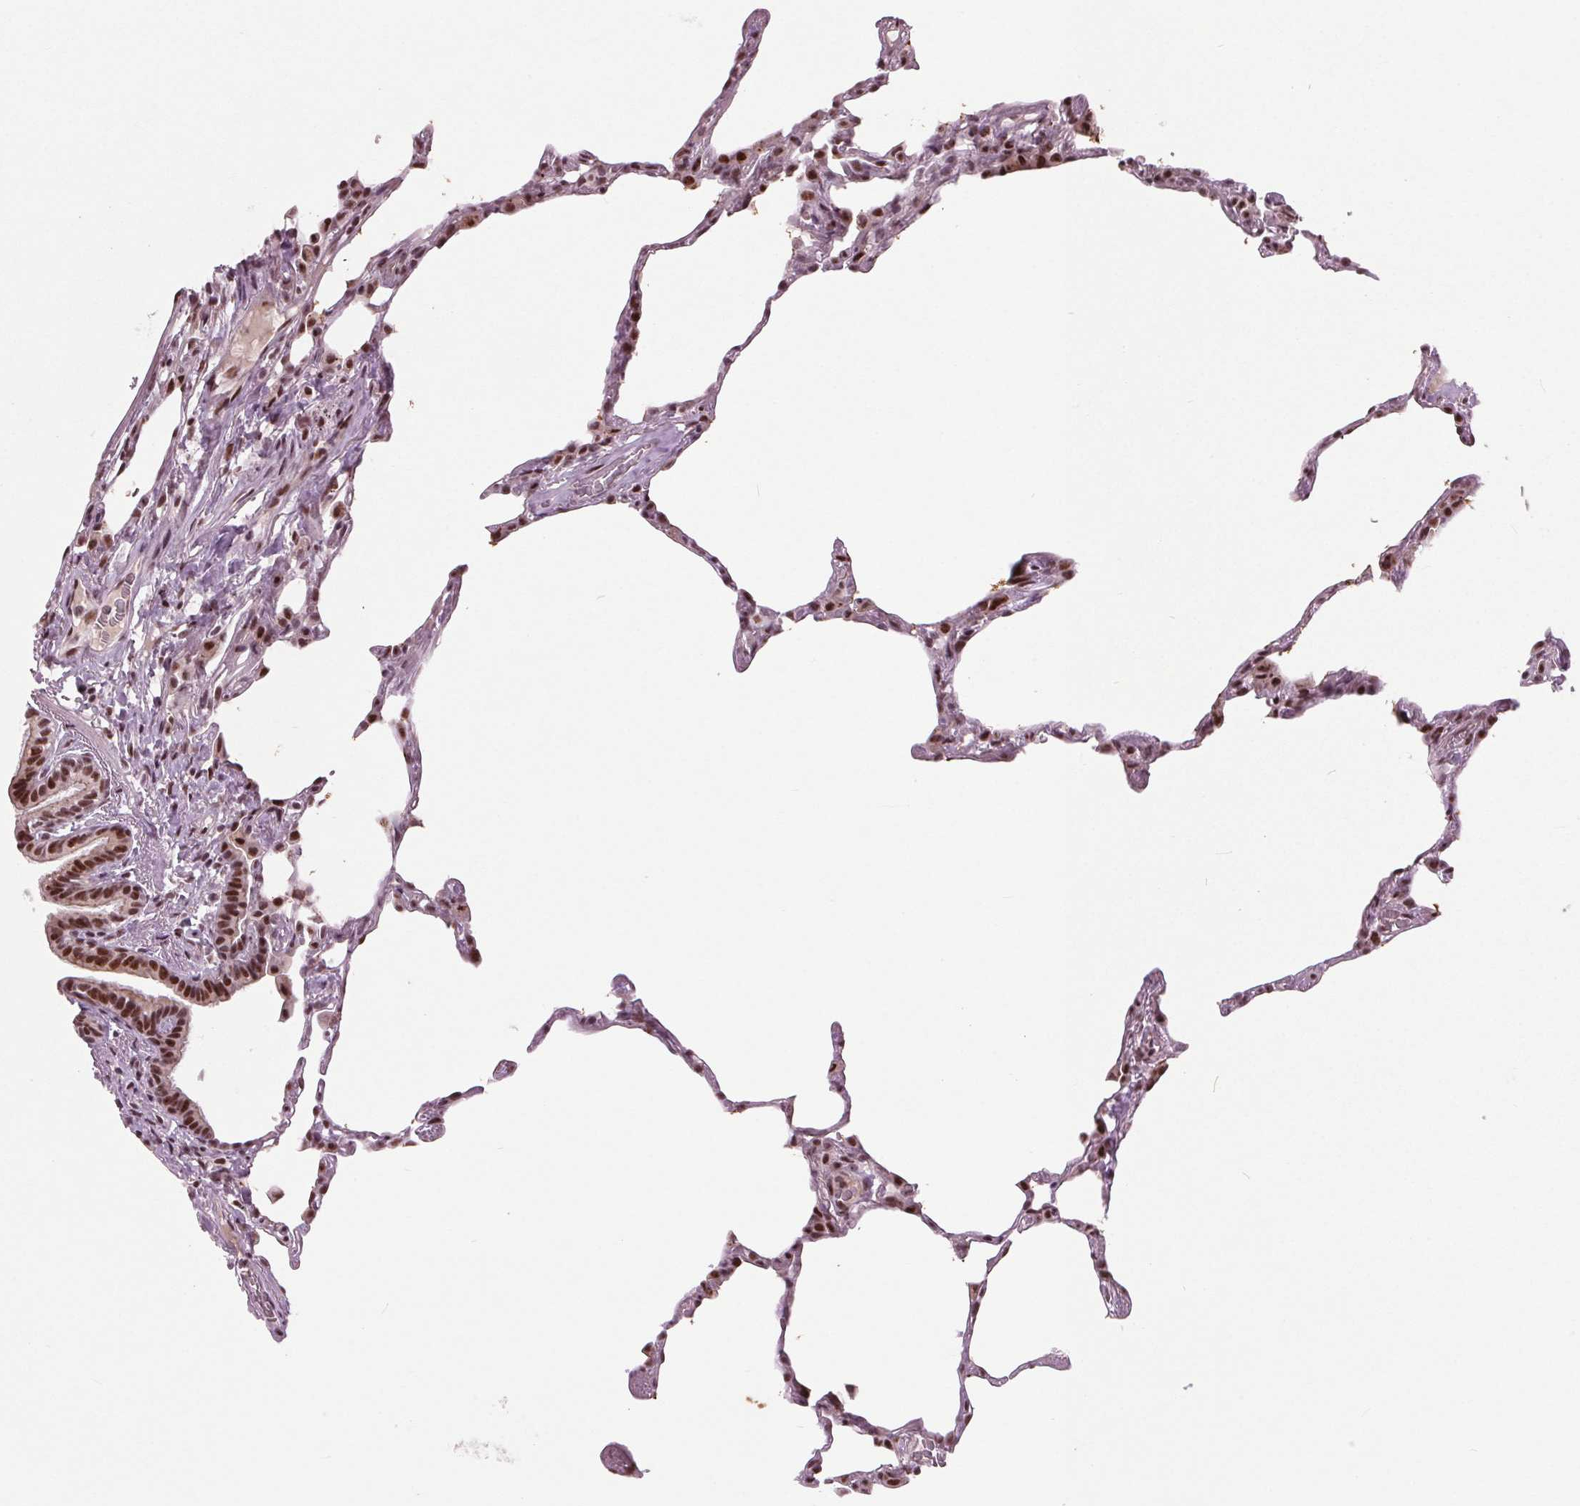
{"staining": {"intensity": "strong", "quantity": "<25%", "location": "nuclear"}, "tissue": "lung", "cell_type": "Alveolar cells", "image_type": "normal", "snomed": [{"axis": "morphology", "description": "Normal tissue, NOS"}, {"axis": "topography", "description": "Lung"}], "caption": "Alveolar cells show medium levels of strong nuclear staining in about <25% of cells in normal lung. The staining was performed using DAB (3,3'-diaminobenzidine), with brown indicating positive protein expression. Nuclei are stained blue with hematoxylin.", "gene": "TTC34", "patient": {"sex": "female", "age": 57}}